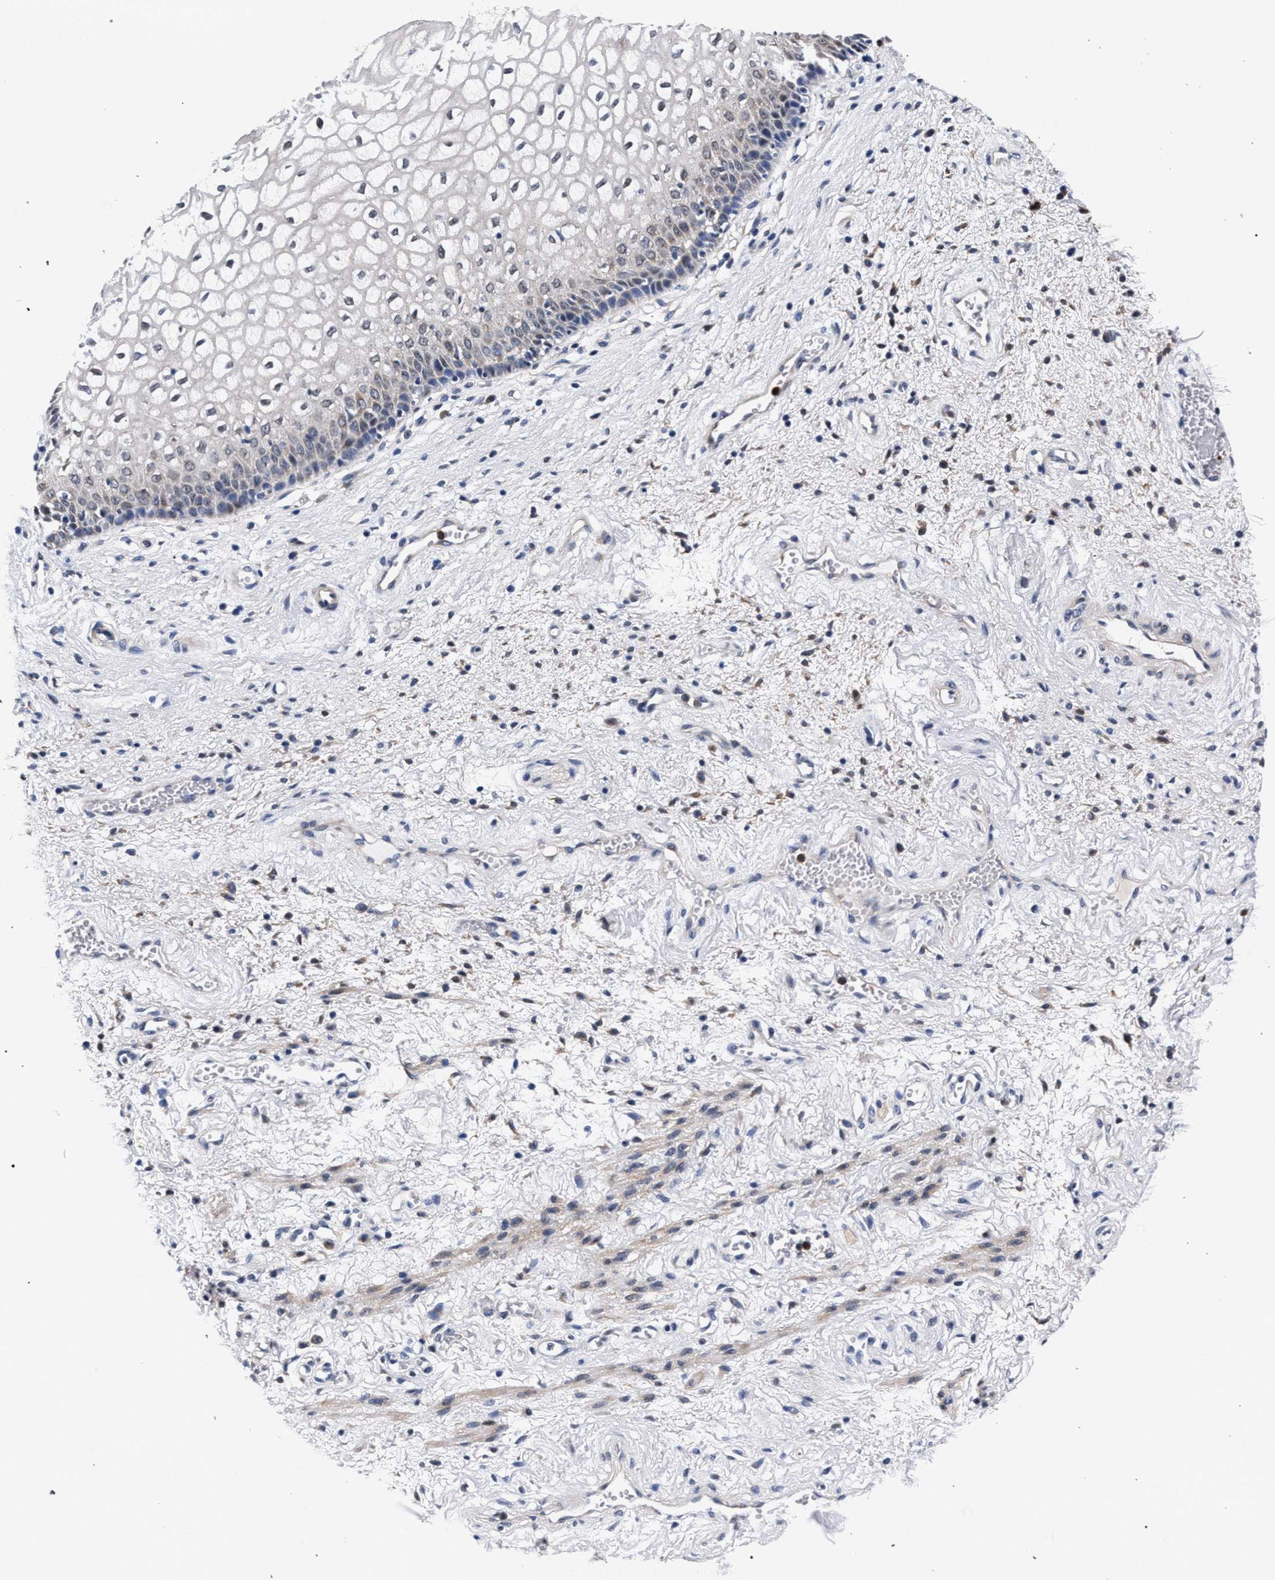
{"staining": {"intensity": "weak", "quantity": "<25%", "location": "cytoplasmic/membranous"}, "tissue": "vagina", "cell_type": "Squamous epithelial cells", "image_type": "normal", "snomed": [{"axis": "morphology", "description": "Normal tissue, NOS"}, {"axis": "topography", "description": "Vagina"}], "caption": "Immunohistochemistry (IHC) of benign vagina shows no positivity in squamous epithelial cells. Brightfield microscopy of IHC stained with DAB (3,3'-diaminobenzidine) (brown) and hematoxylin (blue), captured at high magnification.", "gene": "ZNF462", "patient": {"sex": "female", "age": 34}}